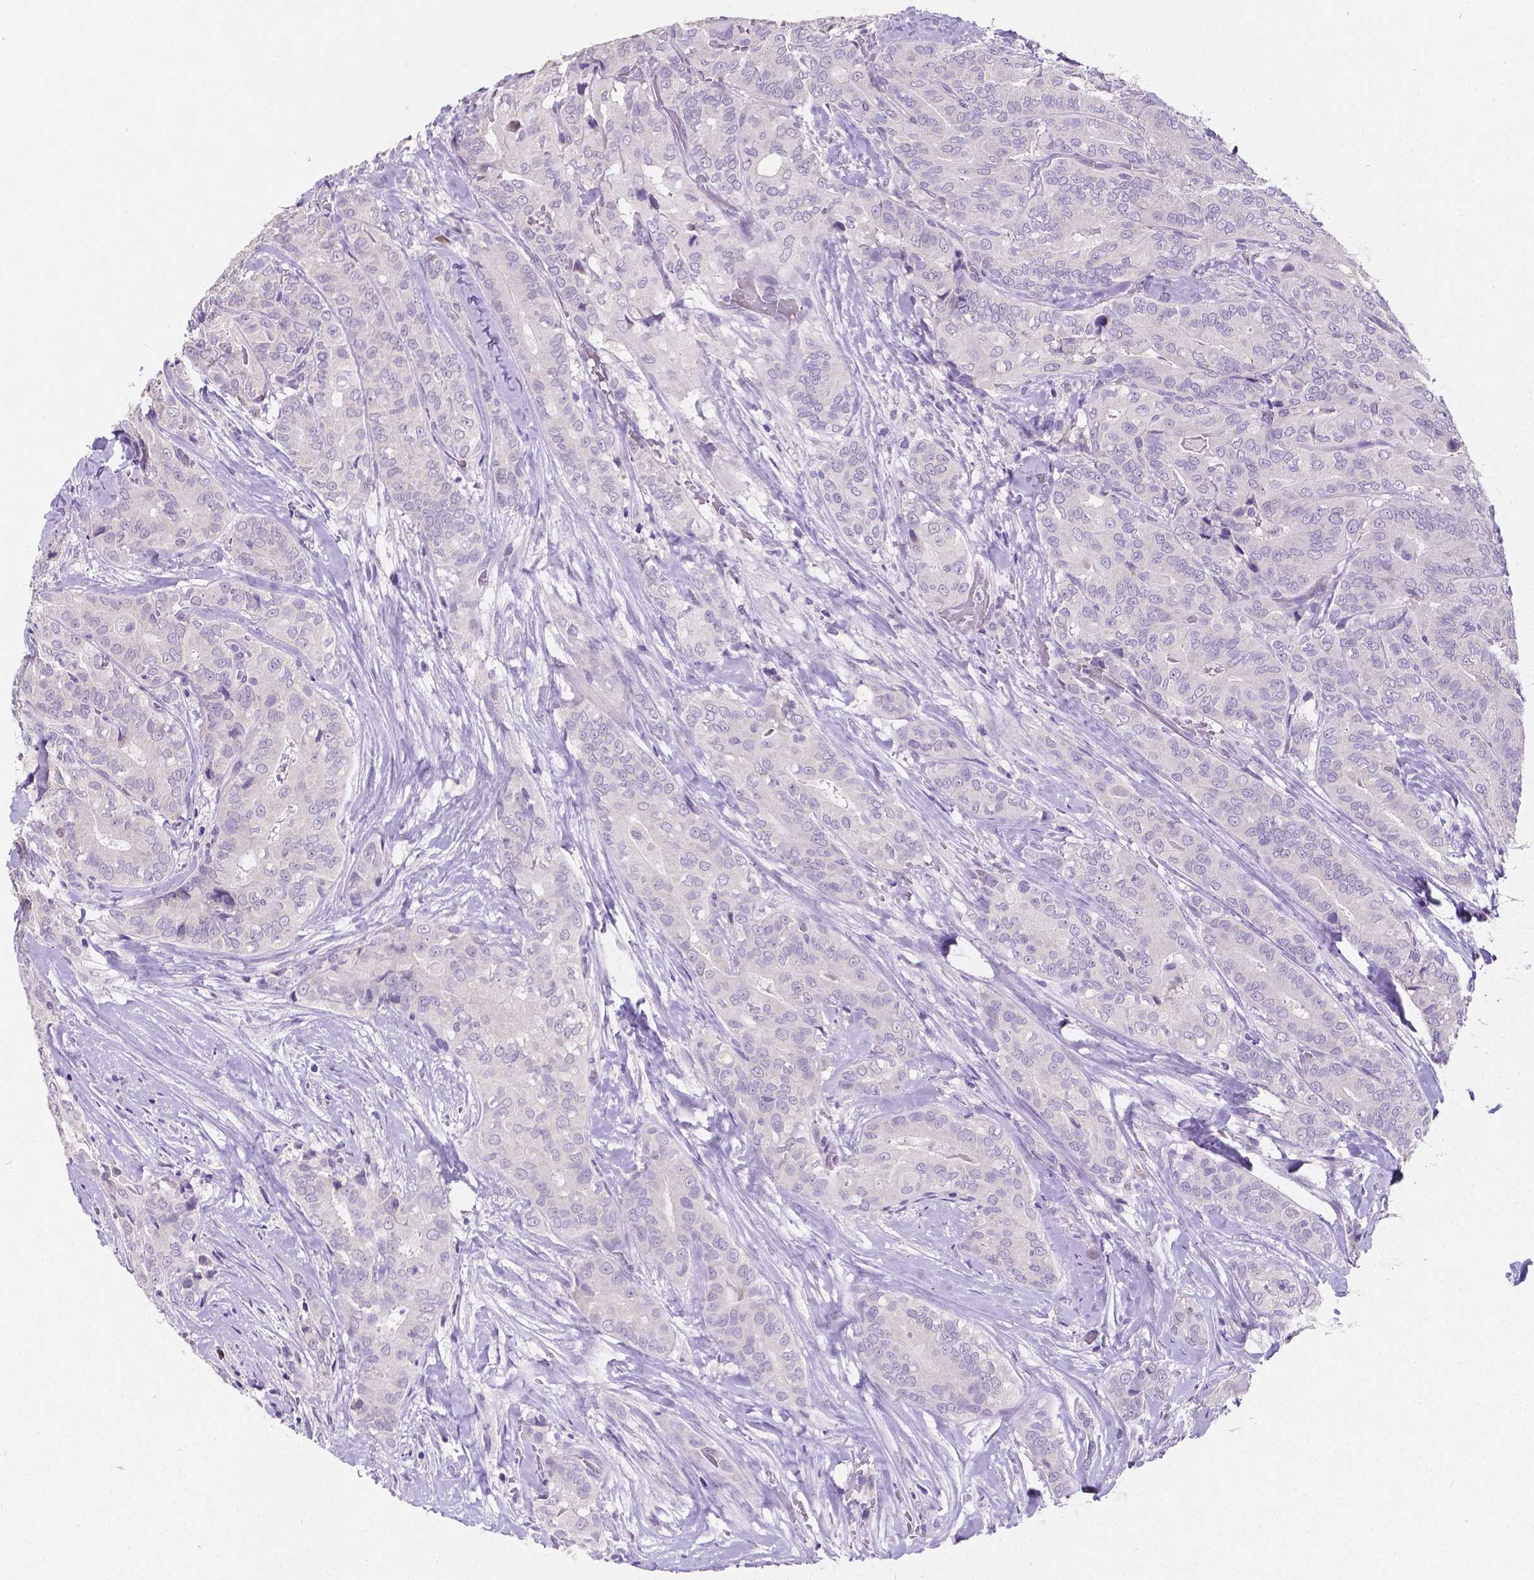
{"staining": {"intensity": "negative", "quantity": "none", "location": "none"}, "tissue": "thyroid cancer", "cell_type": "Tumor cells", "image_type": "cancer", "snomed": [{"axis": "morphology", "description": "Papillary adenocarcinoma, NOS"}, {"axis": "topography", "description": "Thyroid gland"}], "caption": "Thyroid cancer stained for a protein using IHC shows no staining tumor cells.", "gene": "SATB2", "patient": {"sex": "male", "age": 61}}